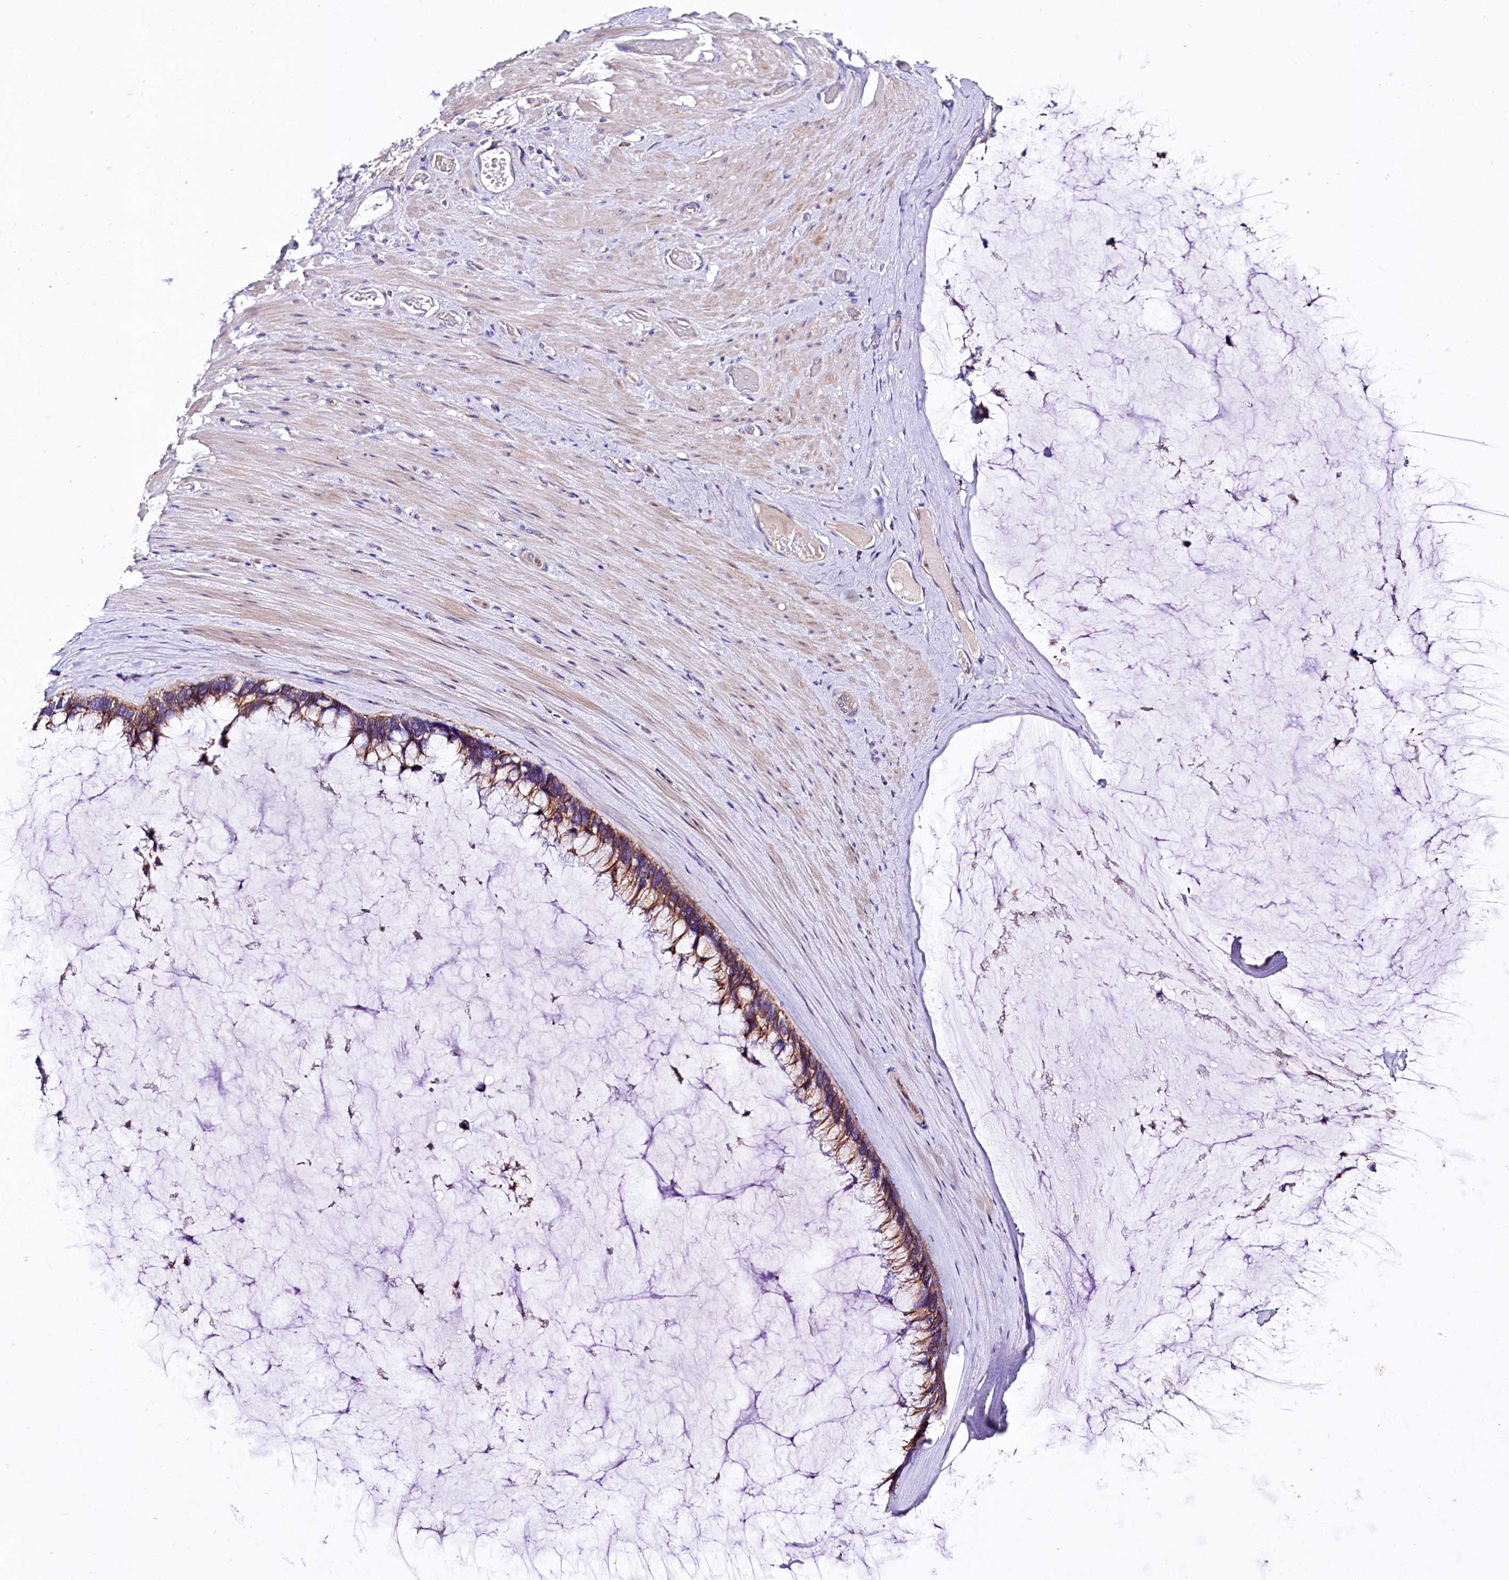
{"staining": {"intensity": "strong", "quantity": ">75%", "location": "cytoplasmic/membranous"}, "tissue": "ovarian cancer", "cell_type": "Tumor cells", "image_type": "cancer", "snomed": [{"axis": "morphology", "description": "Cystadenocarcinoma, mucinous, NOS"}, {"axis": "topography", "description": "Ovary"}], "caption": "Immunohistochemistry (DAB) staining of ovarian cancer exhibits strong cytoplasmic/membranous protein staining in approximately >75% of tumor cells.", "gene": "SACM1L", "patient": {"sex": "female", "age": 39}}